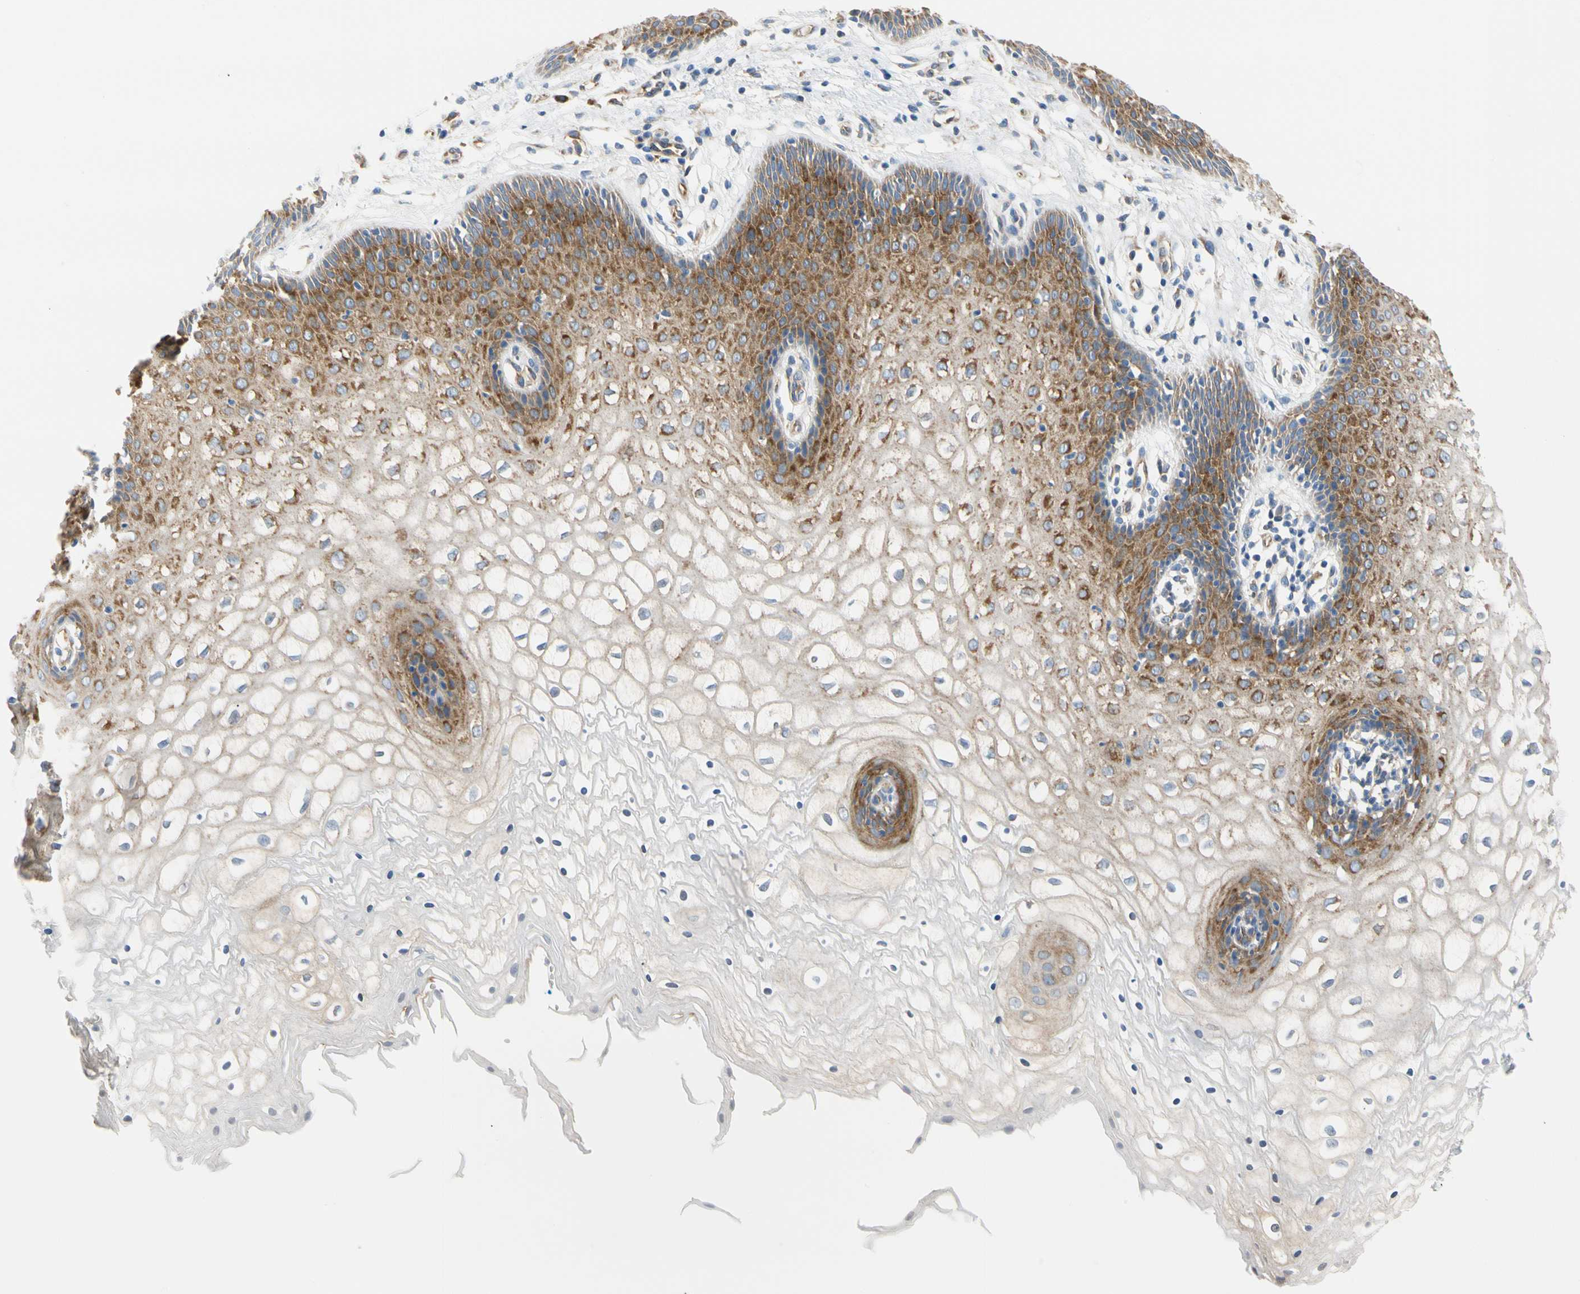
{"staining": {"intensity": "moderate", "quantity": "25%-75%", "location": "cytoplasmic/membranous"}, "tissue": "vagina", "cell_type": "Squamous epithelial cells", "image_type": "normal", "snomed": [{"axis": "morphology", "description": "Normal tissue, NOS"}, {"axis": "topography", "description": "Vagina"}], "caption": "A photomicrograph showing moderate cytoplasmic/membranous staining in approximately 25%-75% of squamous epithelial cells in normal vagina, as visualized by brown immunohistochemical staining.", "gene": "GPHN", "patient": {"sex": "female", "age": 34}}